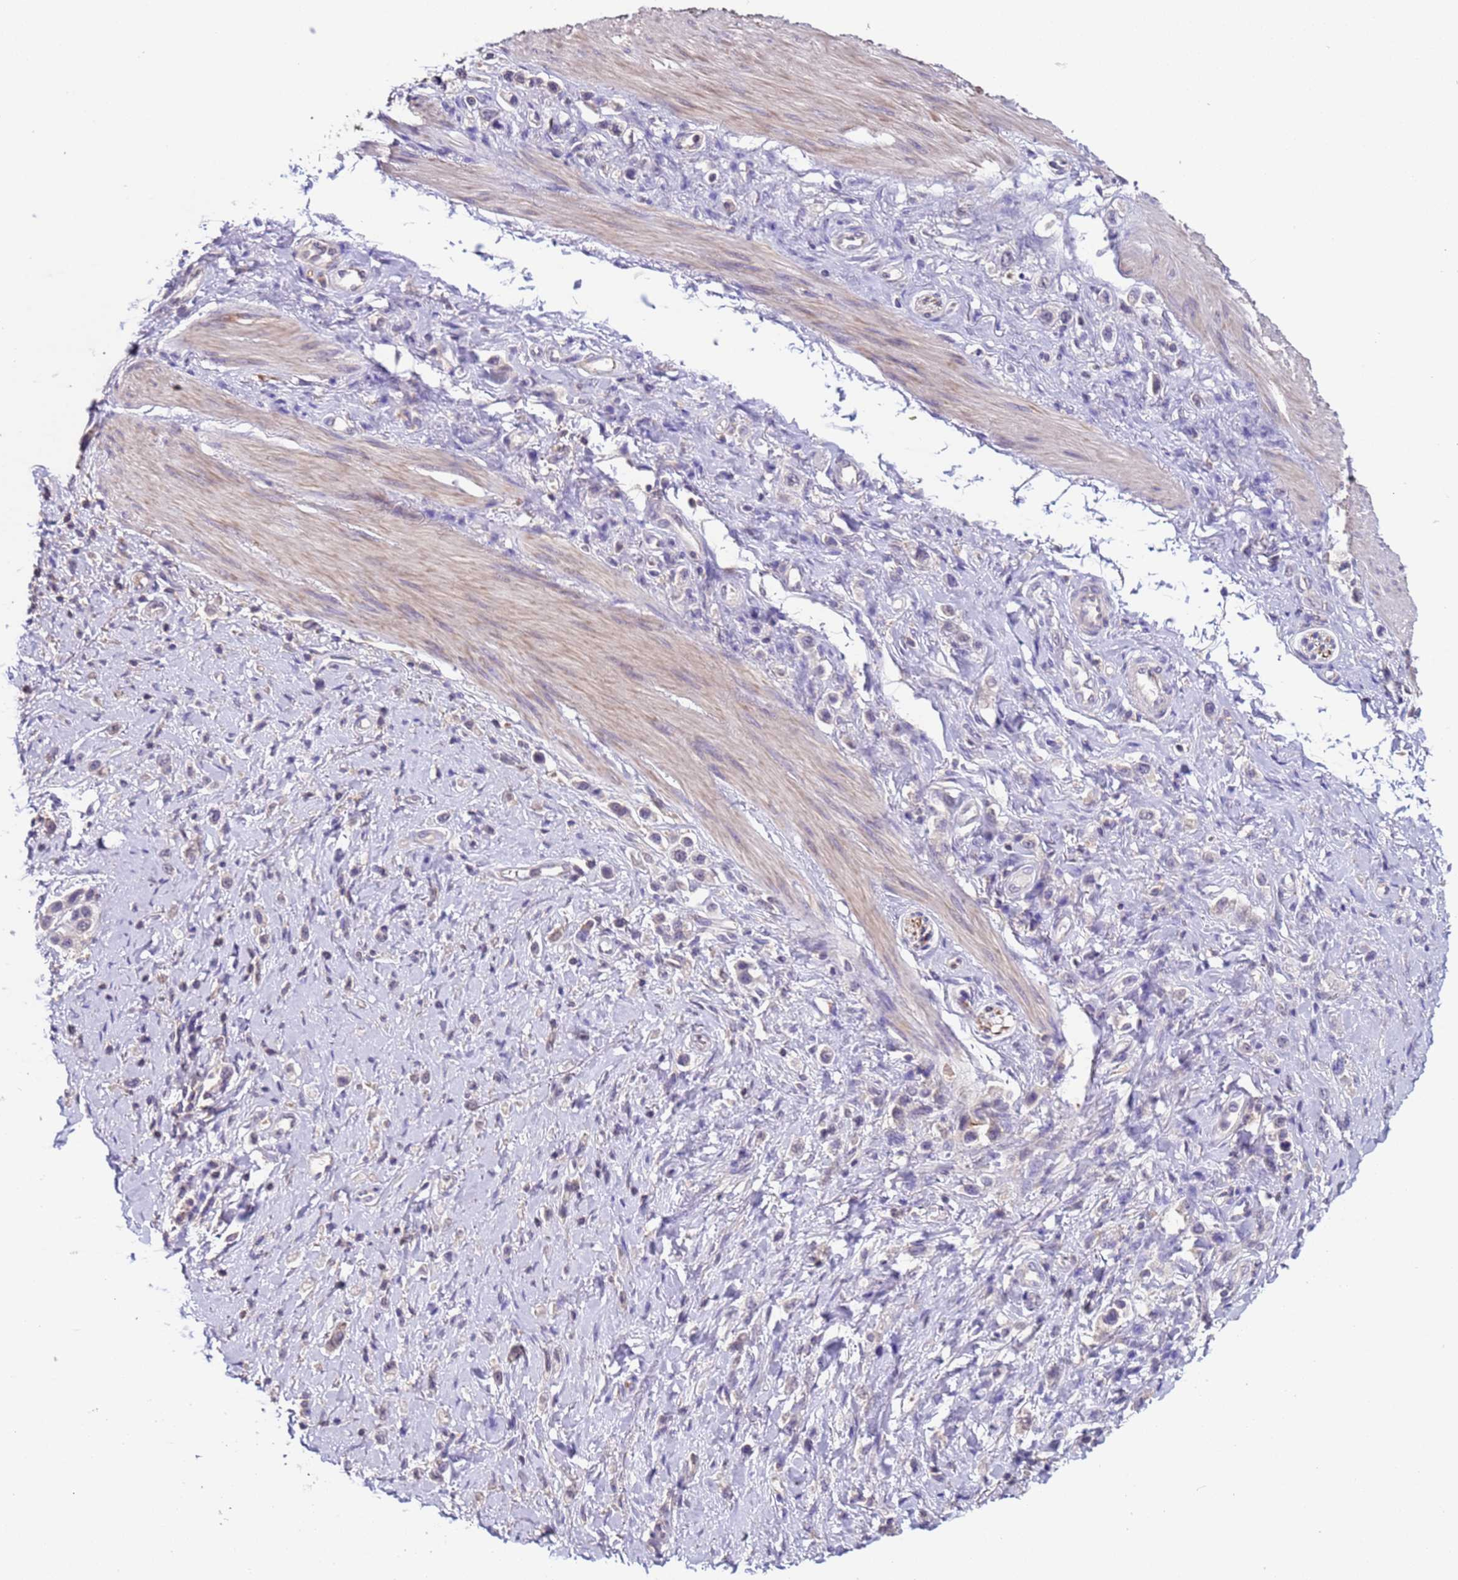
{"staining": {"intensity": "weak", "quantity": "<25%", "location": "nuclear"}, "tissue": "stomach cancer", "cell_type": "Tumor cells", "image_type": "cancer", "snomed": [{"axis": "morphology", "description": "Adenocarcinoma, NOS"}, {"axis": "topography", "description": "Stomach"}], "caption": "Immunohistochemistry micrograph of neoplastic tissue: human adenocarcinoma (stomach) stained with DAB reveals no significant protein positivity in tumor cells. (DAB immunohistochemistry (IHC), high magnification).", "gene": "ZNF248", "patient": {"sex": "female", "age": 65}}